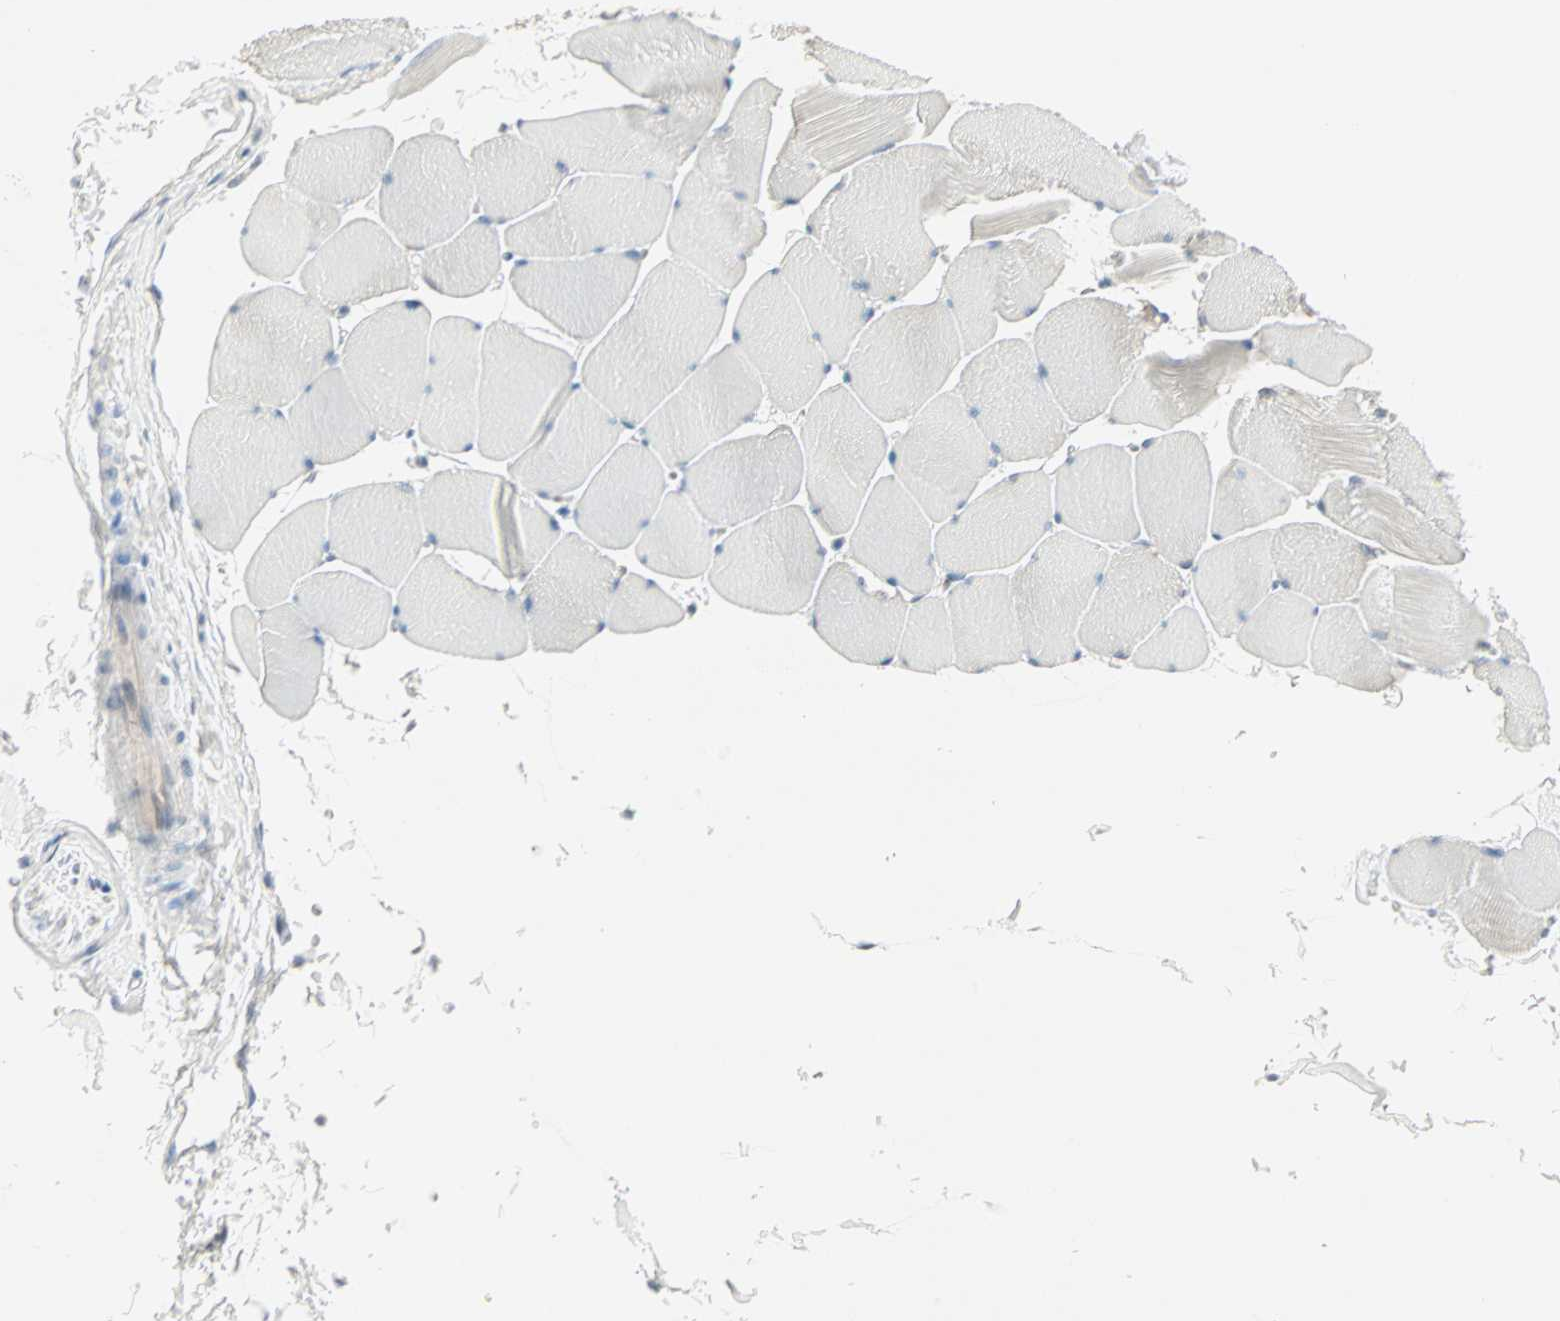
{"staining": {"intensity": "negative", "quantity": "none", "location": "none"}, "tissue": "skeletal muscle", "cell_type": "Myocytes", "image_type": "normal", "snomed": [{"axis": "morphology", "description": "Normal tissue, NOS"}, {"axis": "topography", "description": "Skeletal muscle"}], "caption": "Immunohistochemistry (IHC) of normal skeletal muscle shows no staining in myocytes. The staining was performed using DAB to visualize the protein expression in brown, while the nuclei were stained in blue with hematoxylin (Magnification: 20x).", "gene": "PTPA", "patient": {"sex": "male", "age": 62}}